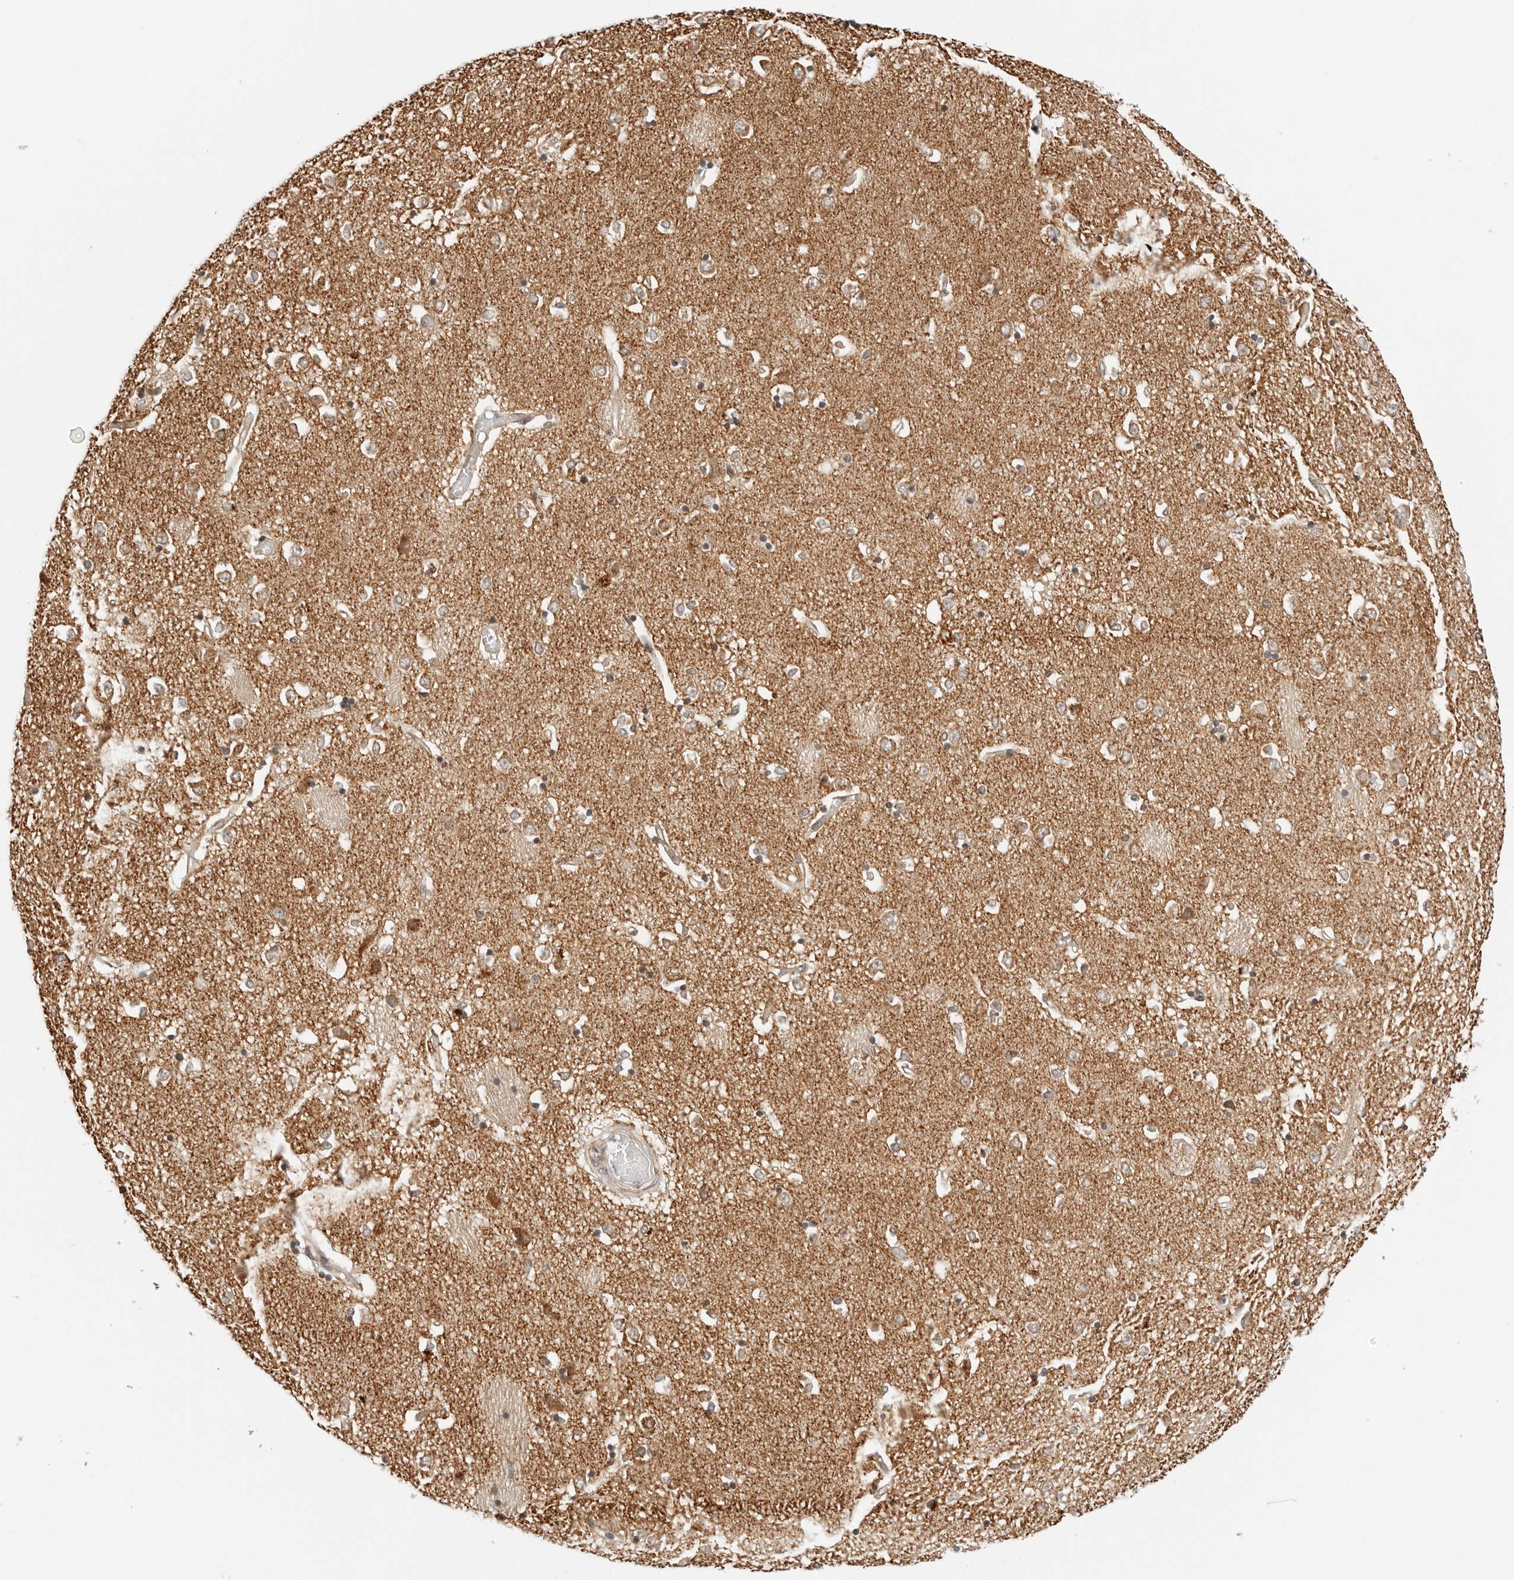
{"staining": {"intensity": "weak", "quantity": "25%-75%", "location": "cytoplasmic/membranous"}, "tissue": "caudate", "cell_type": "Glial cells", "image_type": "normal", "snomed": [{"axis": "morphology", "description": "Normal tissue, NOS"}, {"axis": "topography", "description": "Lateral ventricle wall"}], "caption": "The photomicrograph demonstrates a brown stain indicating the presence of a protein in the cytoplasmic/membranous of glial cells in caudate.", "gene": "DYRK4", "patient": {"sex": "male", "age": 45}}